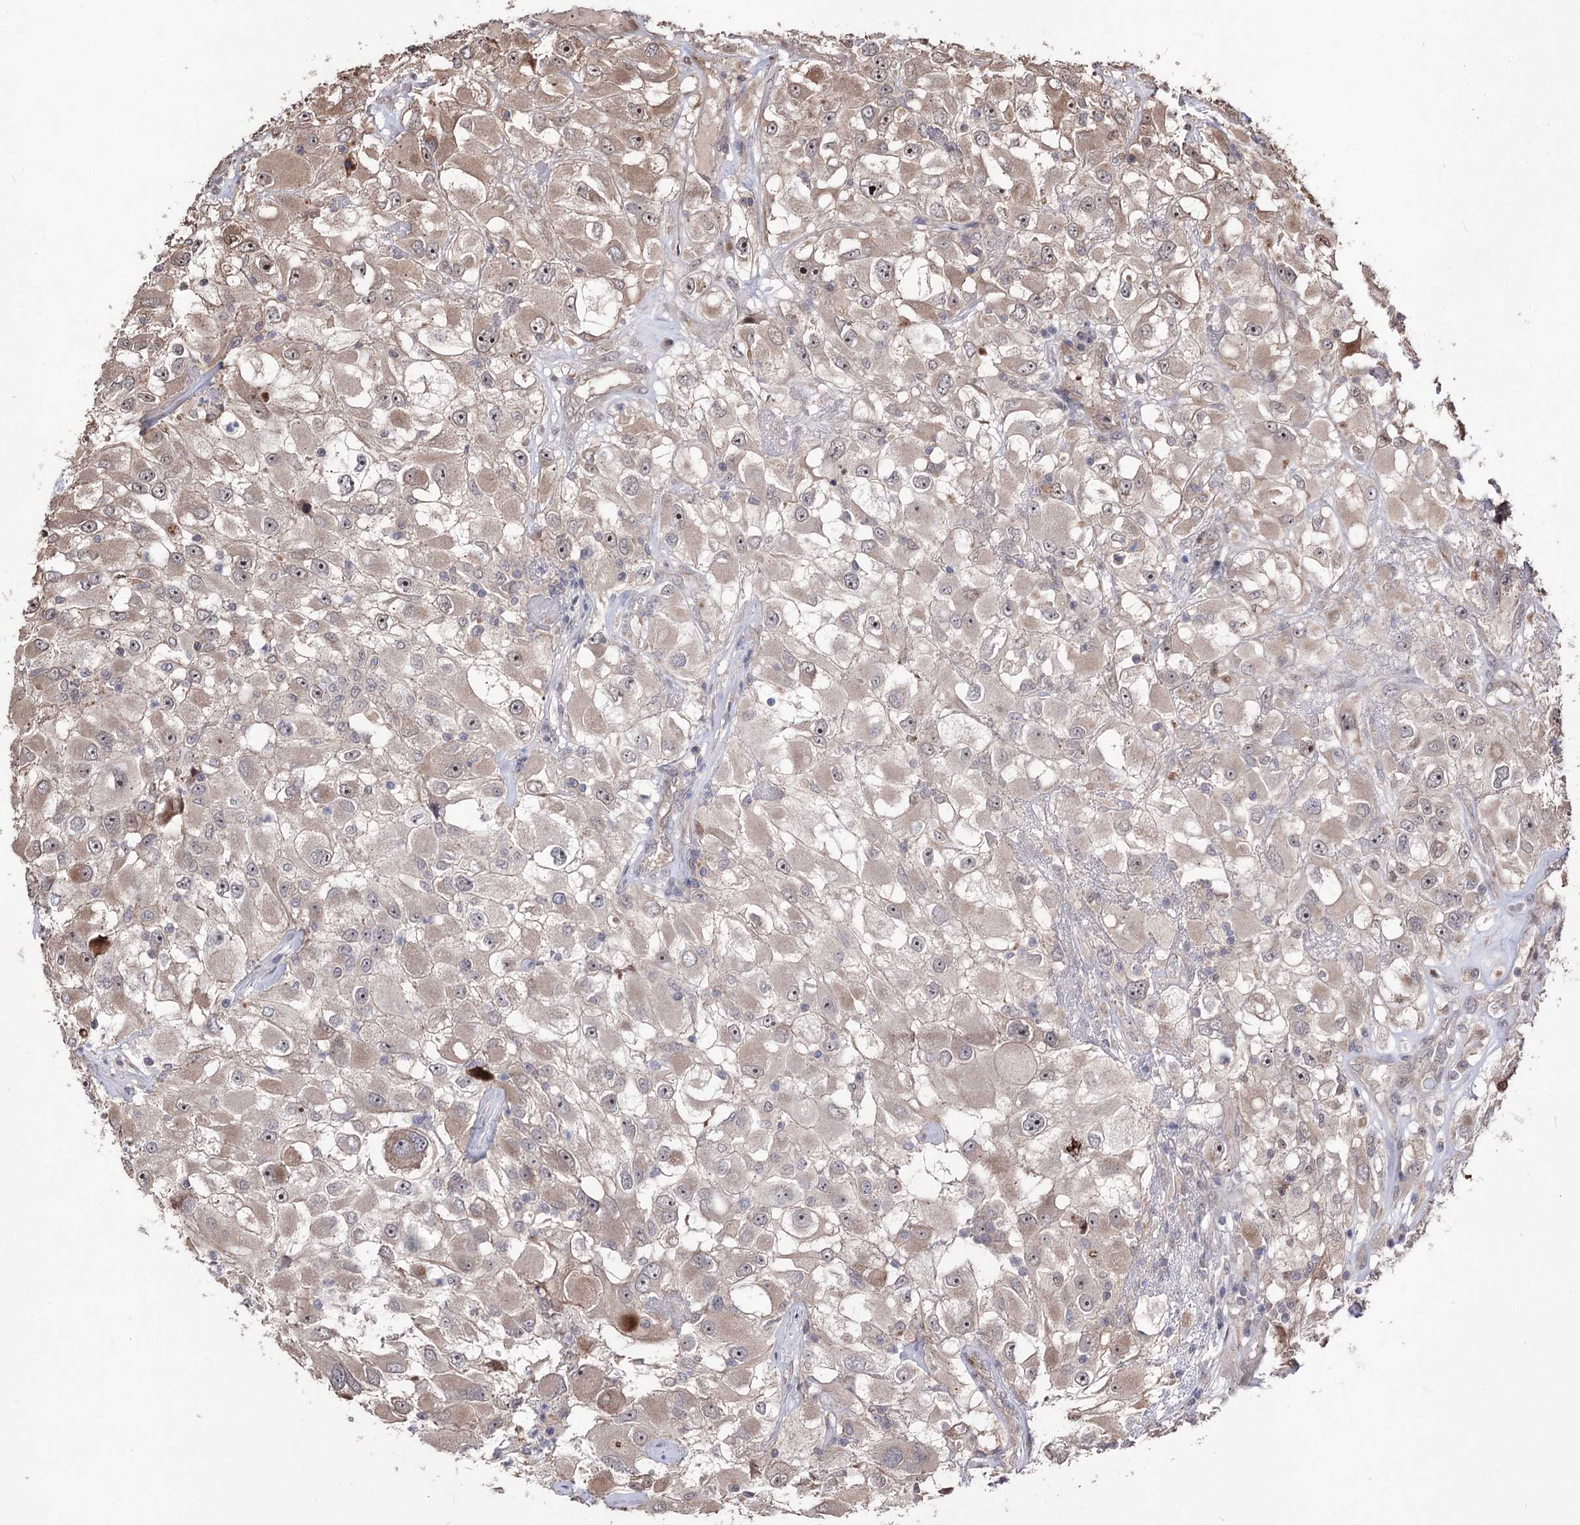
{"staining": {"intensity": "moderate", "quantity": ">75%", "location": "cytoplasmic/membranous,nuclear"}, "tissue": "renal cancer", "cell_type": "Tumor cells", "image_type": "cancer", "snomed": [{"axis": "morphology", "description": "Adenocarcinoma, NOS"}, {"axis": "topography", "description": "Kidney"}], "caption": "A micrograph of human adenocarcinoma (renal) stained for a protein exhibits moderate cytoplasmic/membranous and nuclear brown staining in tumor cells.", "gene": "CPNE8", "patient": {"sex": "female", "age": 52}}